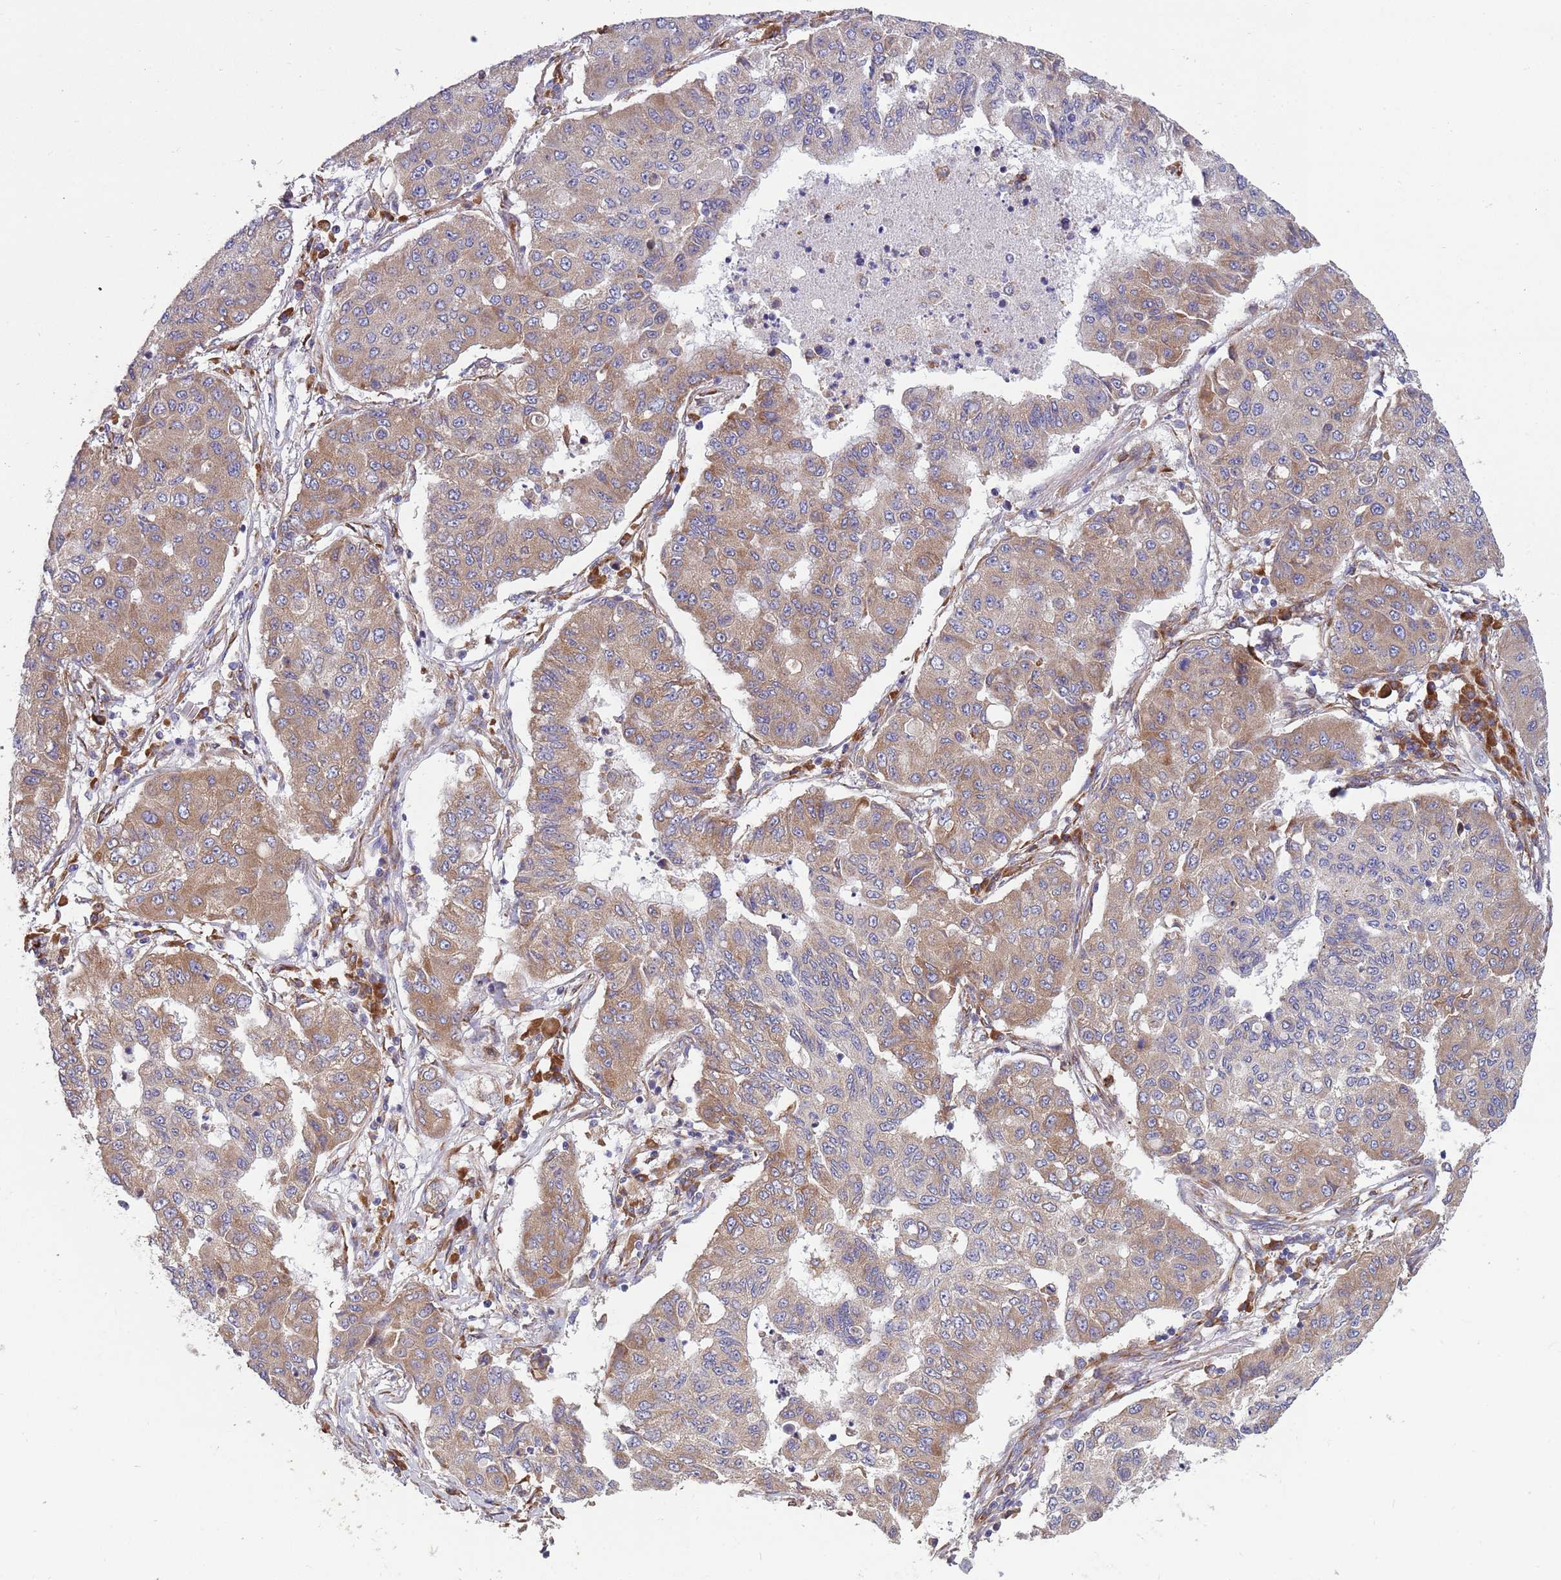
{"staining": {"intensity": "weak", "quantity": ">75%", "location": "cytoplasmic/membranous"}, "tissue": "lung cancer", "cell_type": "Tumor cells", "image_type": "cancer", "snomed": [{"axis": "morphology", "description": "Squamous cell carcinoma, NOS"}, {"axis": "topography", "description": "Lung"}], "caption": "There is low levels of weak cytoplasmic/membranous expression in tumor cells of lung cancer (squamous cell carcinoma), as demonstrated by immunohistochemical staining (brown color).", "gene": "ARMCX6", "patient": {"sex": "male", "age": 74}}